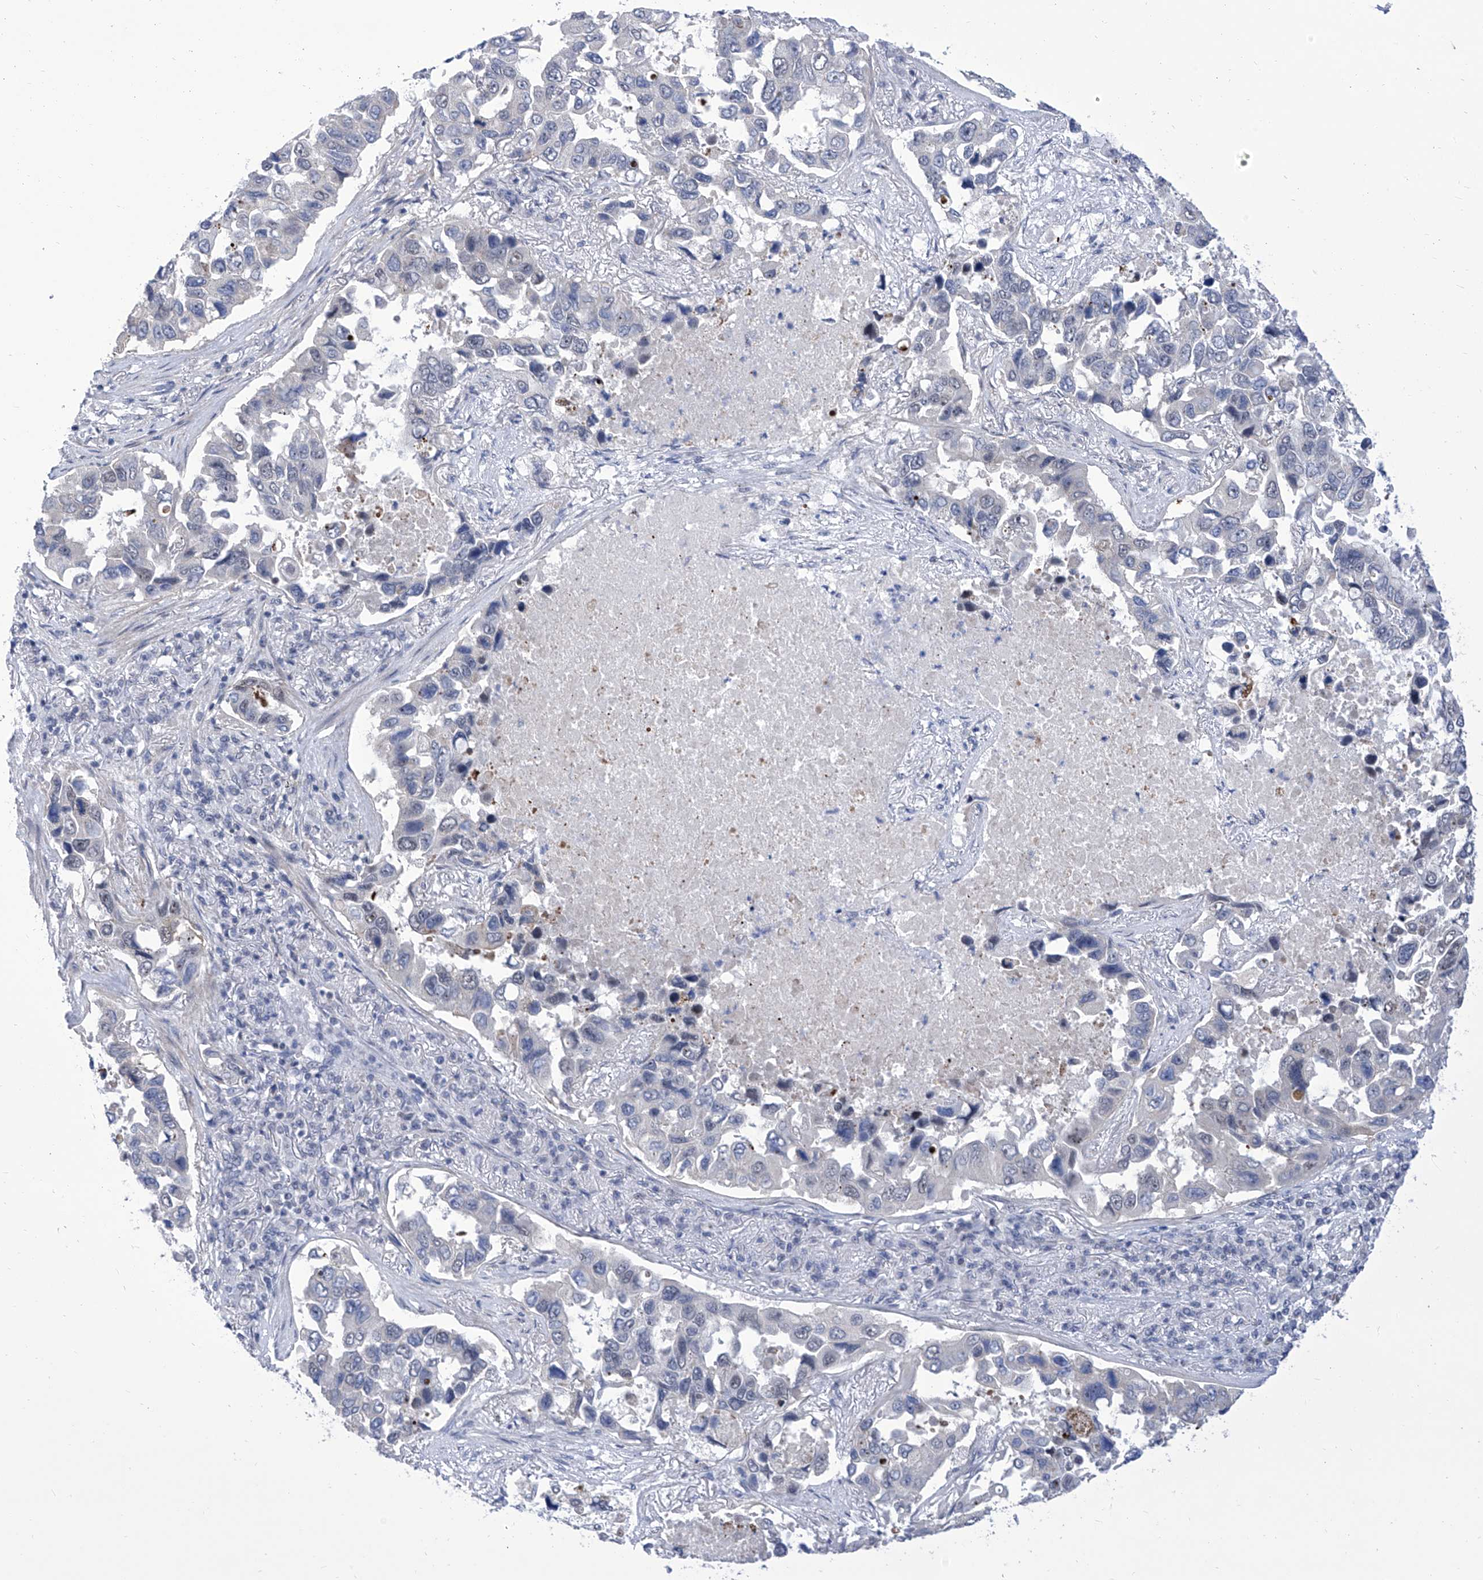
{"staining": {"intensity": "negative", "quantity": "none", "location": "none"}, "tissue": "lung cancer", "cell_type": "Tumor cells", "image_type": "cancer", "snomed": [{"axis": "morphology", "description": "Adenocarcinoma, NOS"}, {"axis": "topography", "description": "Lung"}], "caption": "Human lung cancer stained for a protein using IHC shows no expression in tumor cells.", "gene": "SART1", "patient": {"sex": "male", "age": 64}}